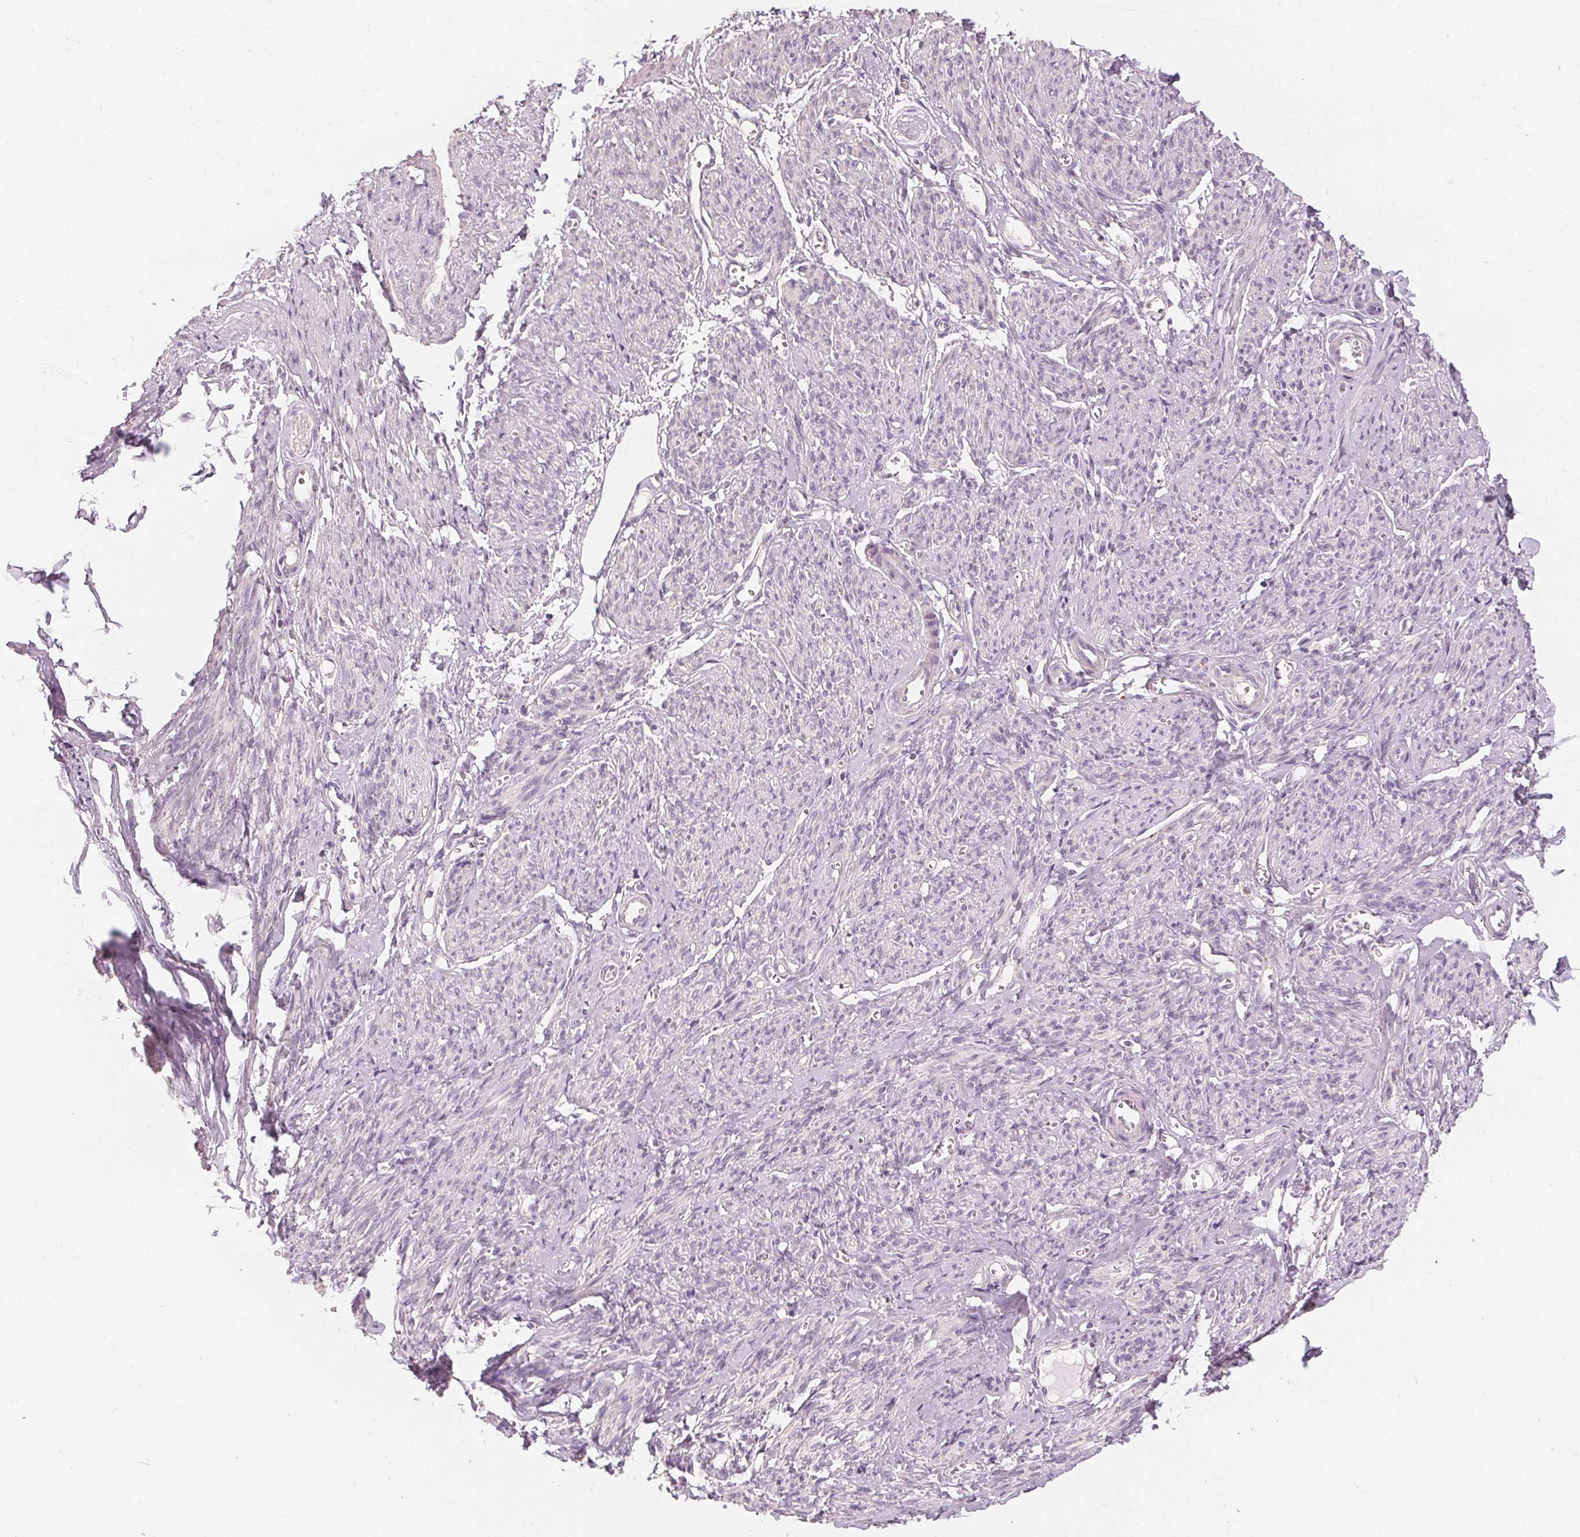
{"staining": {"intensity": "negative", "quantity": "none", "location": "none"}, "tissue": "smooth muscle", "cell_type": "Smooth muscle cells", "image_type": "normal", "snomed": [{"axis": "morphology", "description": "Normal tissue, NOS"}, {"axis": "topography", "description": "Smooth muscle"}], "caption": "This is an immunohistochemistry (IHC) image of normal human smooth muscle. There is no positivity in smooth muscle cells.", "gene": "HOPX", "patient": {"sex": "female", "age": 65}}